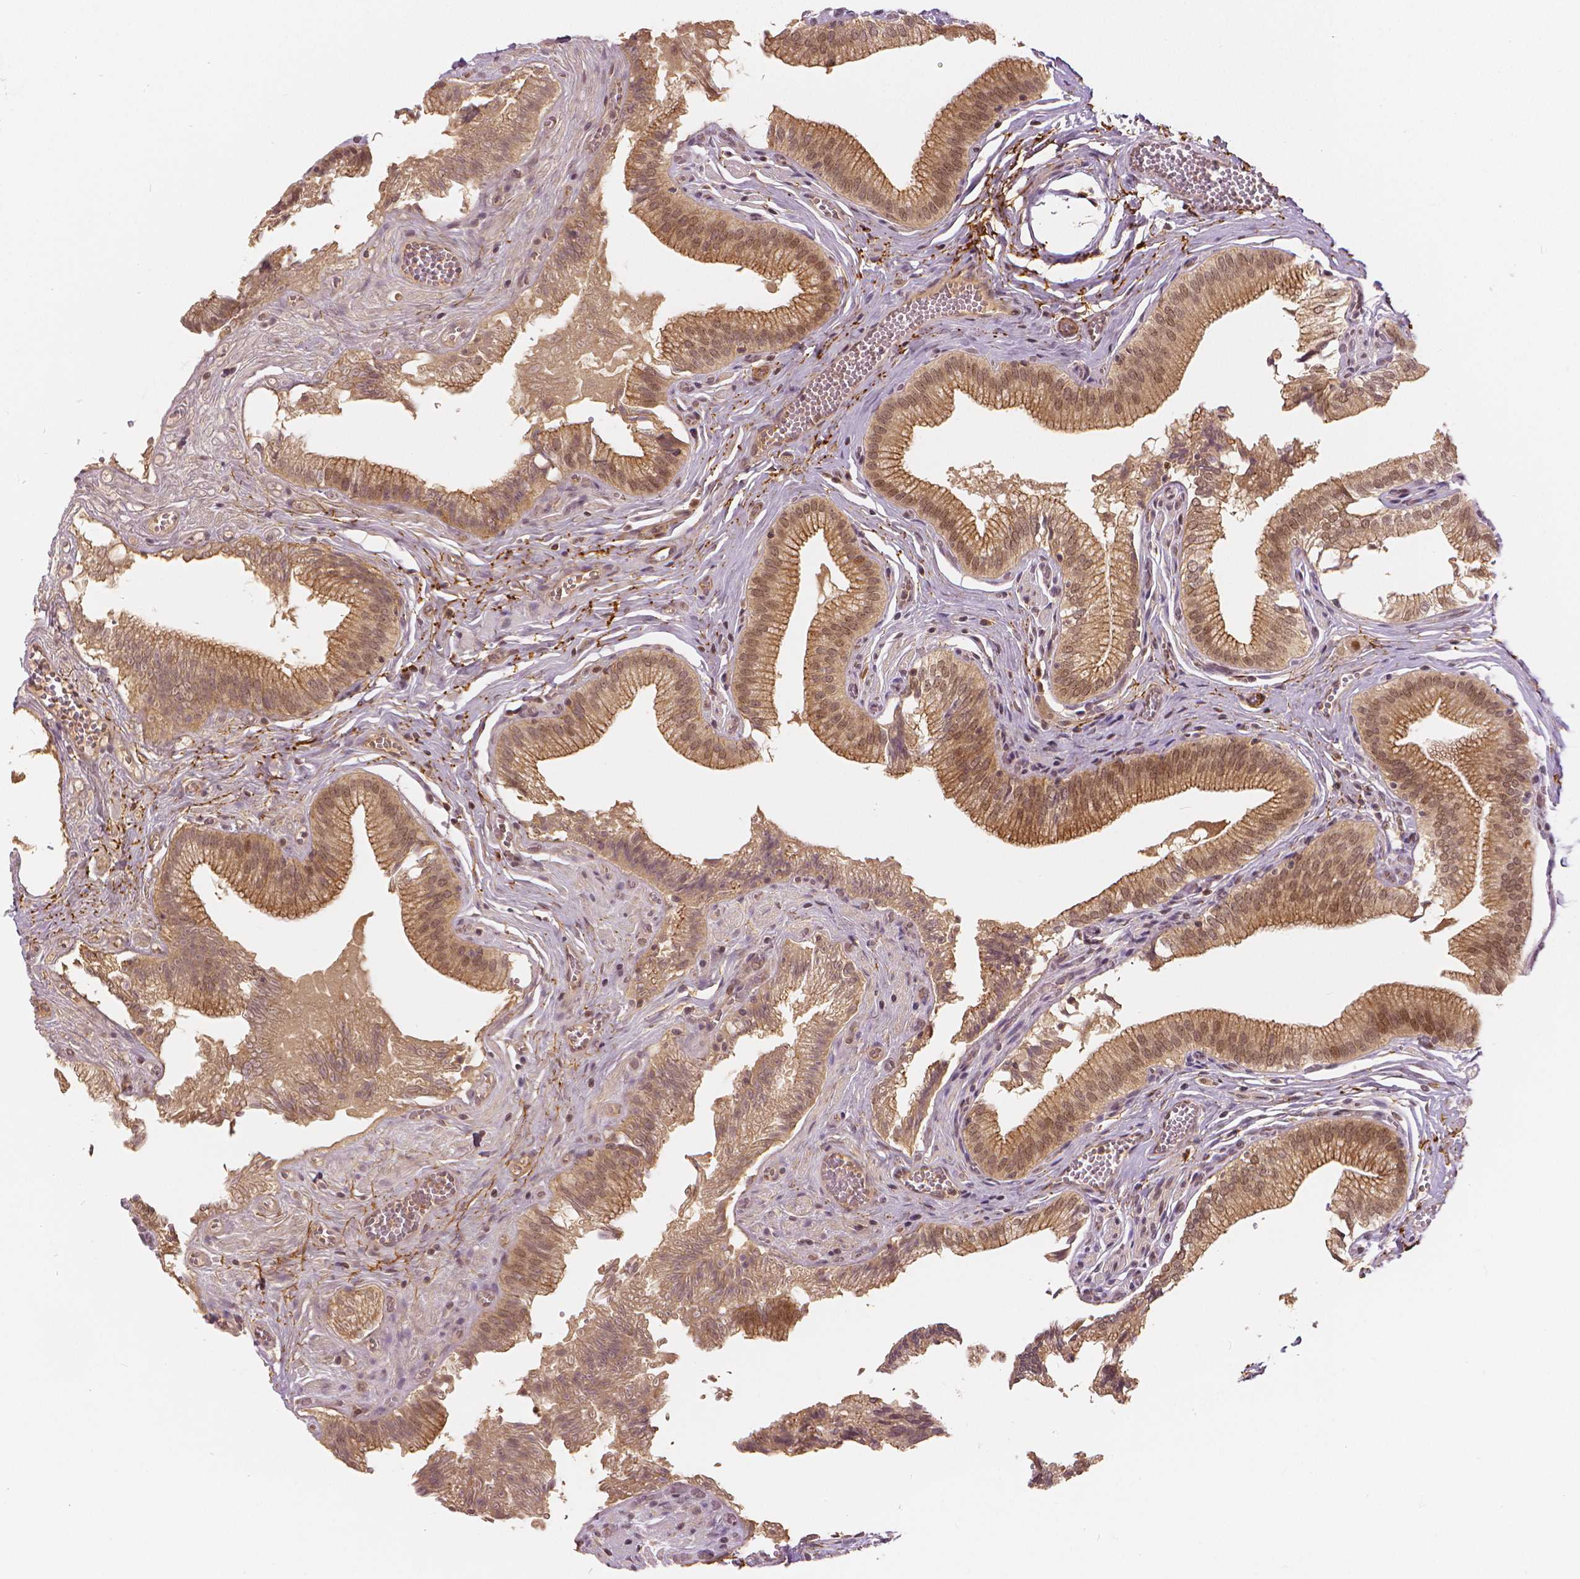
{"staining": {"intensity": "moderate", "quantity": ">75%", "location": "cytoplasmic/membranous,nuclear"}, "tissue": "gallbladder", "cell_type": "Glandular cells", "image_type": "normal", "snomed": [{"axis": "morphology", "description": "Normal tissue, NOS"}, {"axis": "topography", "description": "Gallbladder"}, {"axis": "topography", "description": "Peripheral nerve tissue"}], "caption": "Immunohistochemistry (IHC) (DAB (3,3'-diaminobenzidine)) staining of normal human gallbladder shows moderate cytoplasmic/membranous,nuclear protein expression in about >75% of glandular cells. (Stains: DAB in brown, nuclei in blue, Microscopy: brightfield microscopy at high magnification).", "gene": "NSD2", "patient": {"sex": "male", "age": 17}}